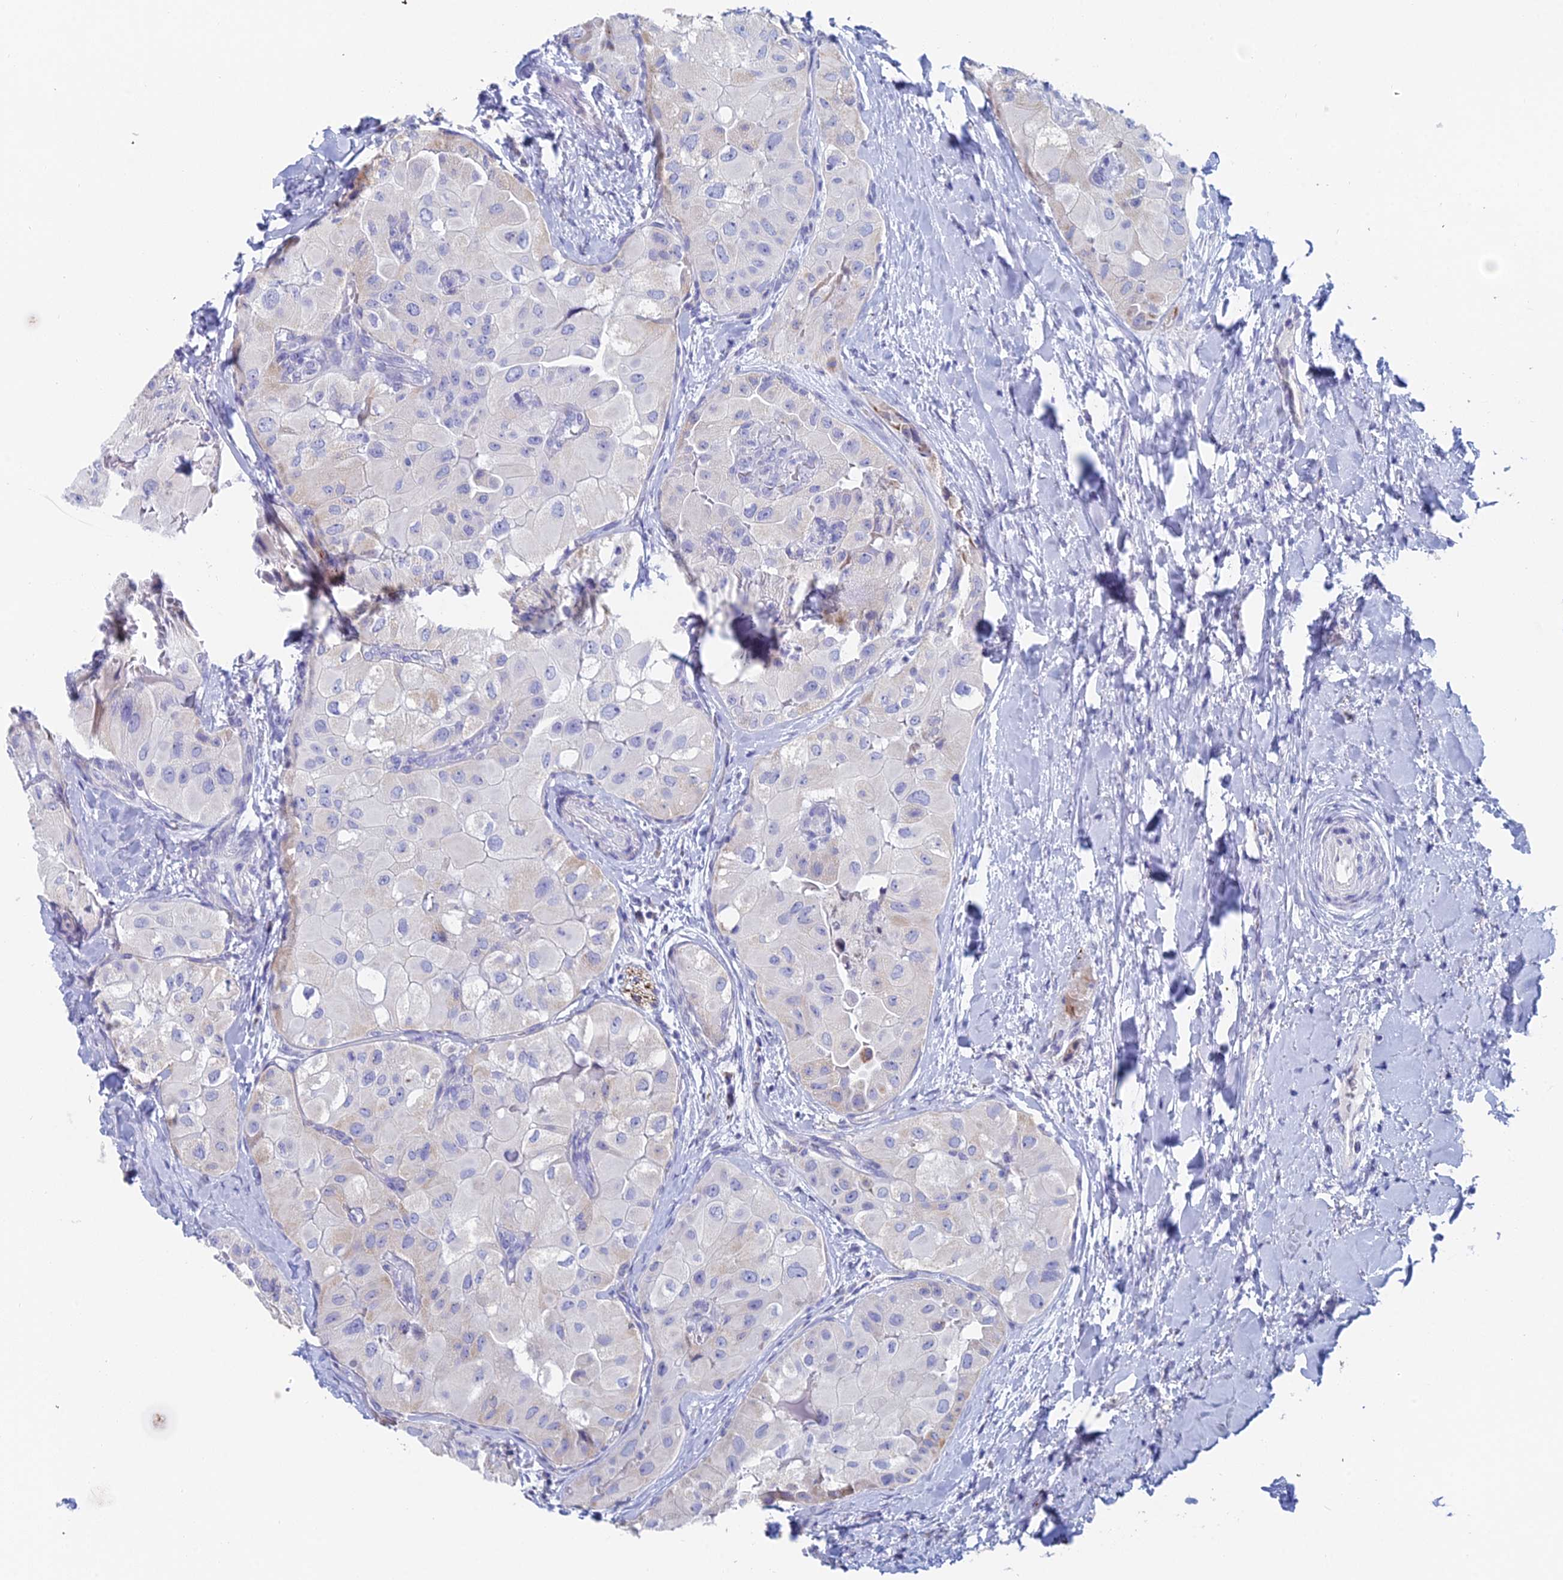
{"staining": {"intensity": "weak", "quantity": "25%-75%", "location": "cytoplasmic/membranous"}, "tissue": "thyroid cancer", "cell_type": "Tumor cells", "image_type": "cancer", "snomed": [{"axis": "morphology", "description": "Normal tissue, NOS"}, {"axis": "morphology", "description": "Papillary adenocarcinoma, NOS"}, {"axis": "topography", "description": "Thyroid gland"}], "caption": "IHC (DAB) staining of human thyroid cancer (papillary adenocarcinoma) shows weak cytoplasmic/membranous protein positivity in about 25%-75% of tumor cells.", "gene": "ACSM1", "patient": {"sex": "female", "age": 59}}